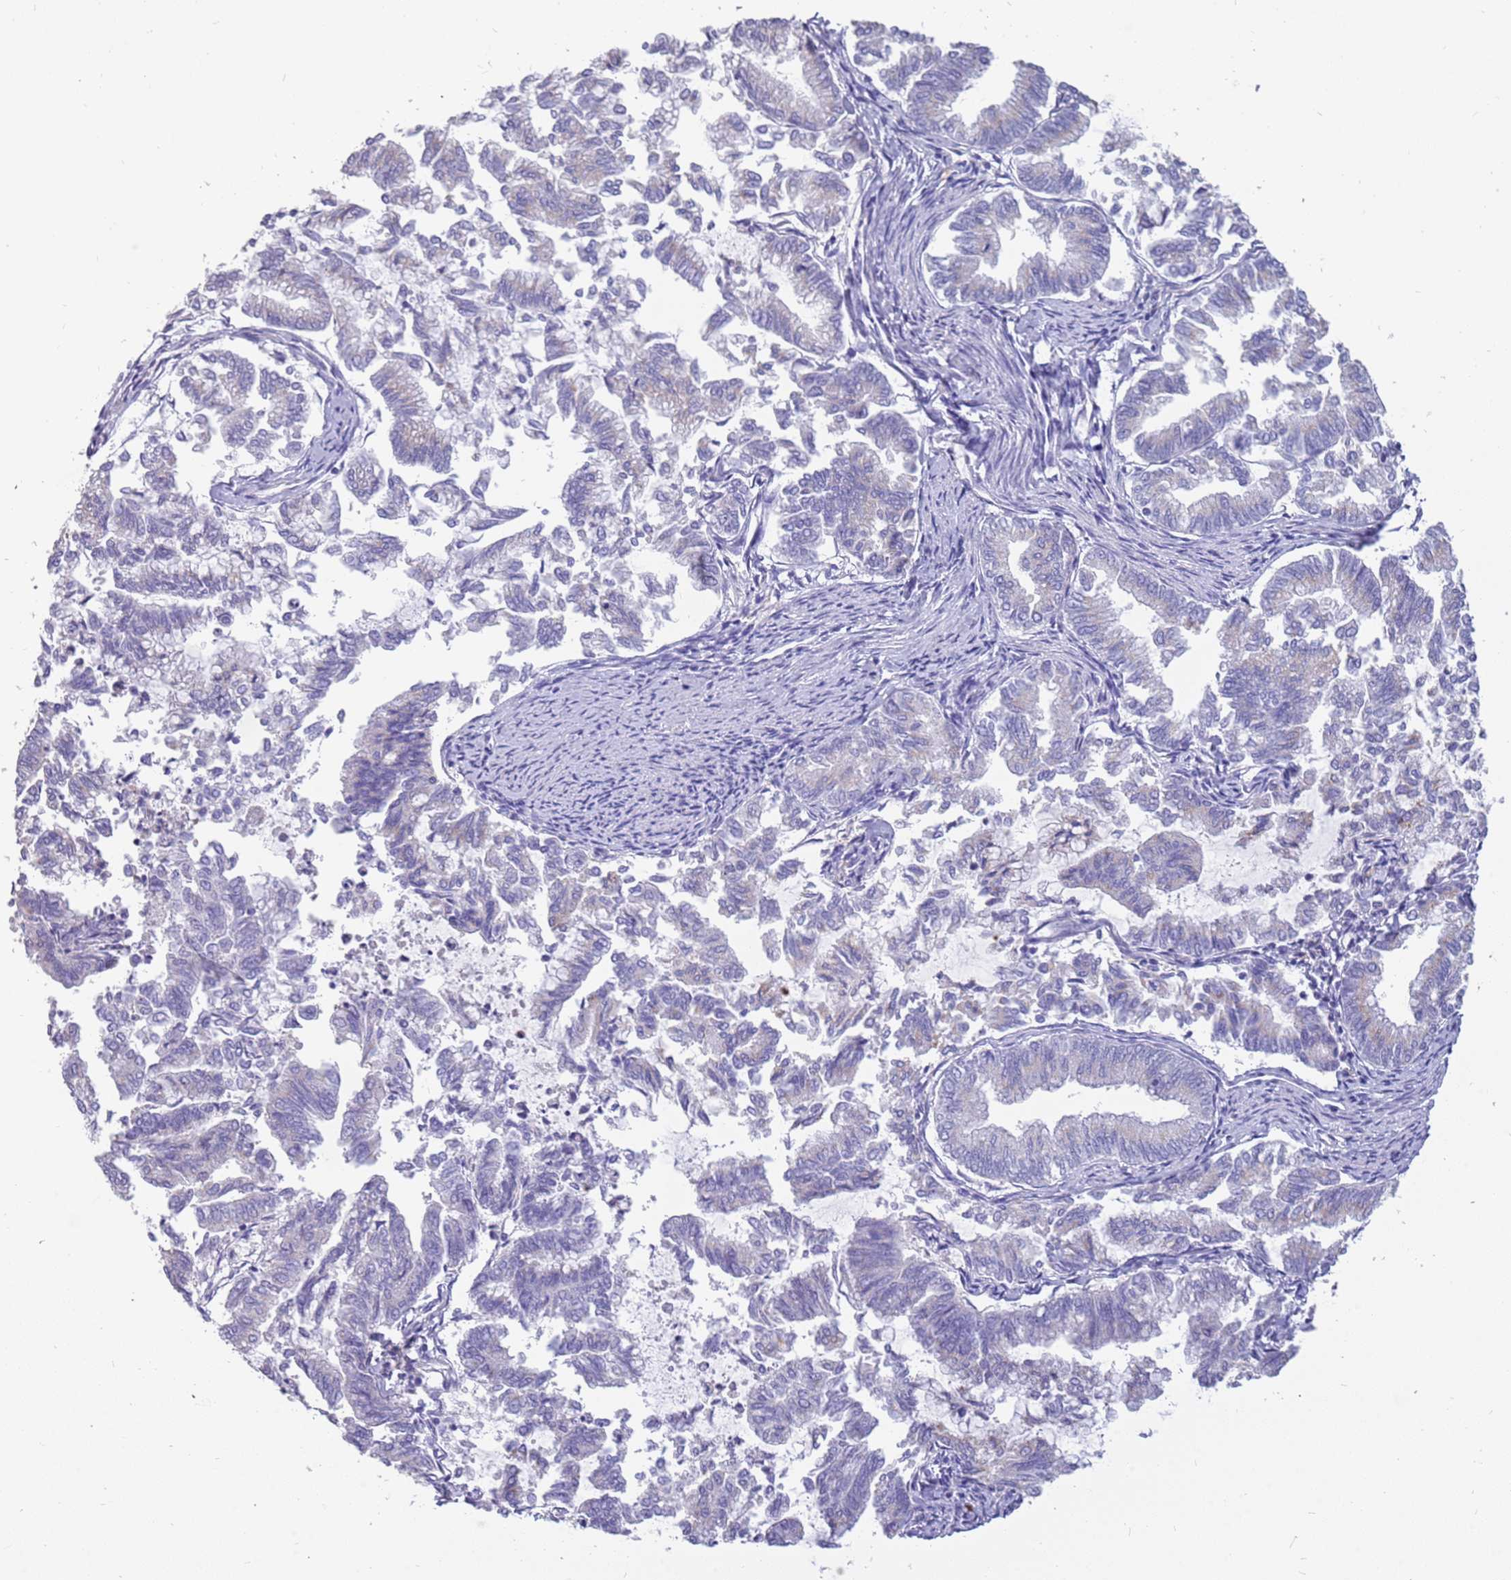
{"staining": {"intensity": "negative", "quantity": "none", "location": "none"}, "tissue": "endometrial cancer", "cell_type": "Tumor cells", "image_type": "cancer", "snomed": [{"axis": "morphology", "description": "Adenocarcinoma, NOS"}, {"axis": "topography", "description": "Endometrium"}], "caption": "Endometrial cancer was stained to show a protein in brown. There is no significant expression in tumor cells.", "gene": "RHCG", "patient": {"sex": "female", "age": 79}}